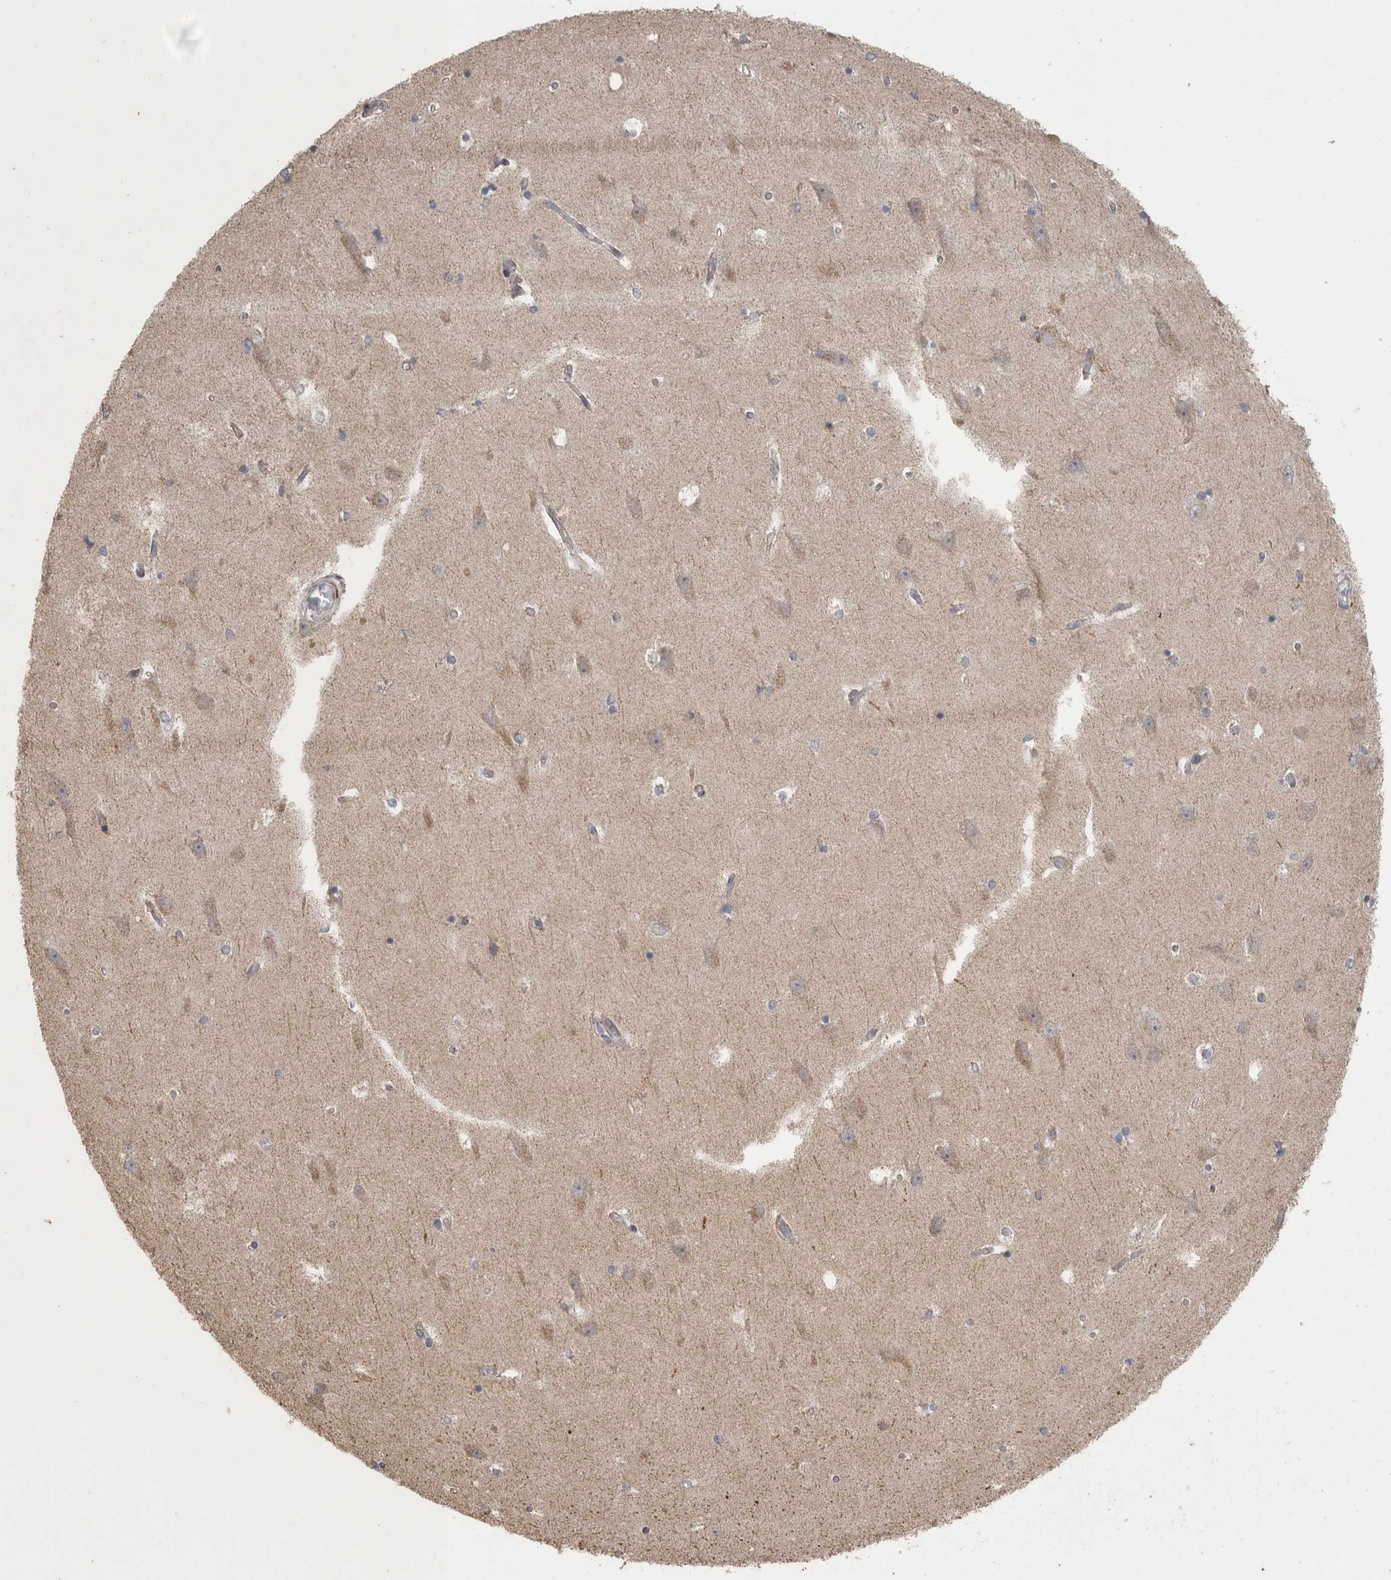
{"staining": {"intensity": "weak", "quantity": "<25%", "location": "cytoplasmic/membranous"}, "tissue": "hippocampus", "cell_type": "Glial cells", "image_type": "normal", "snomed": [{"axis": "morphology", "description": "Normal tissue, NOS"}, {"axis": "topography", "description": "Hippocampus"}], "caption": "Hippocampus was stained to show a protein in brown. There is no significant positivity in glial cells. (DAB immunohistochemistry visualized using brightfield microscopy, high magnification).", "gene": "SCO1", "patient": {"sex": "male", "age": 45}}